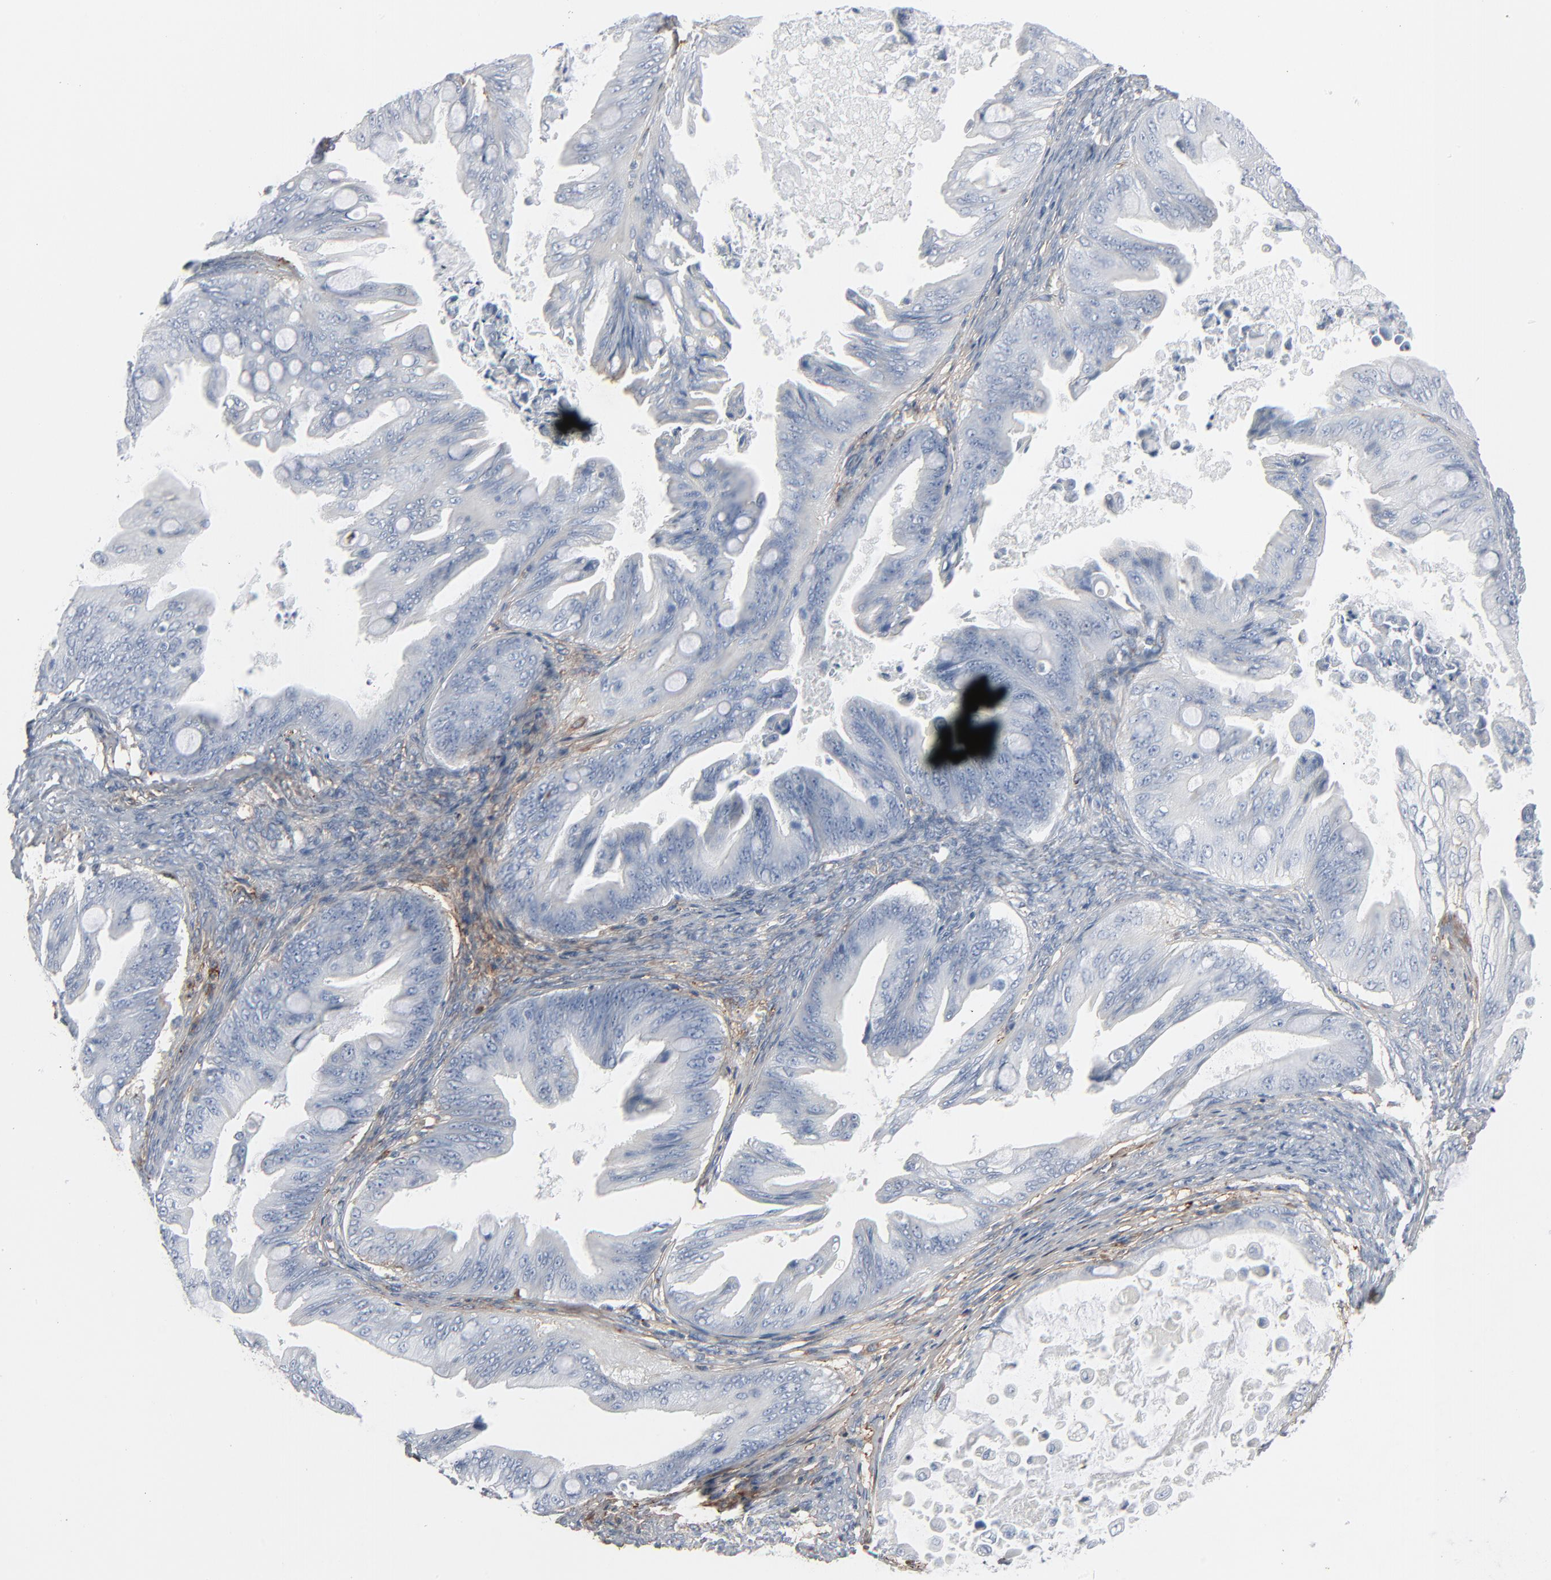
{"staining": {"intensity": "negative", "quantity": "none", "location": "none"}, "tissue": "ovarian cancer", "cell_type": "Tumor cells", "image_type": "cancer", "snomed": [{"axis": "morphology", "description": "Cystadenocarcinoma, mucinous, NOS"}, {"axis": "topography", "description": "Ovary"}], "caption": "This is an immunohistochemistry (IHC) image of ovarian cancer (mucinous cystadenocarcinoma). There is no expression in tumor cells.", "gene": "BGN", "patient": {"sex": "female", "age": 37}}